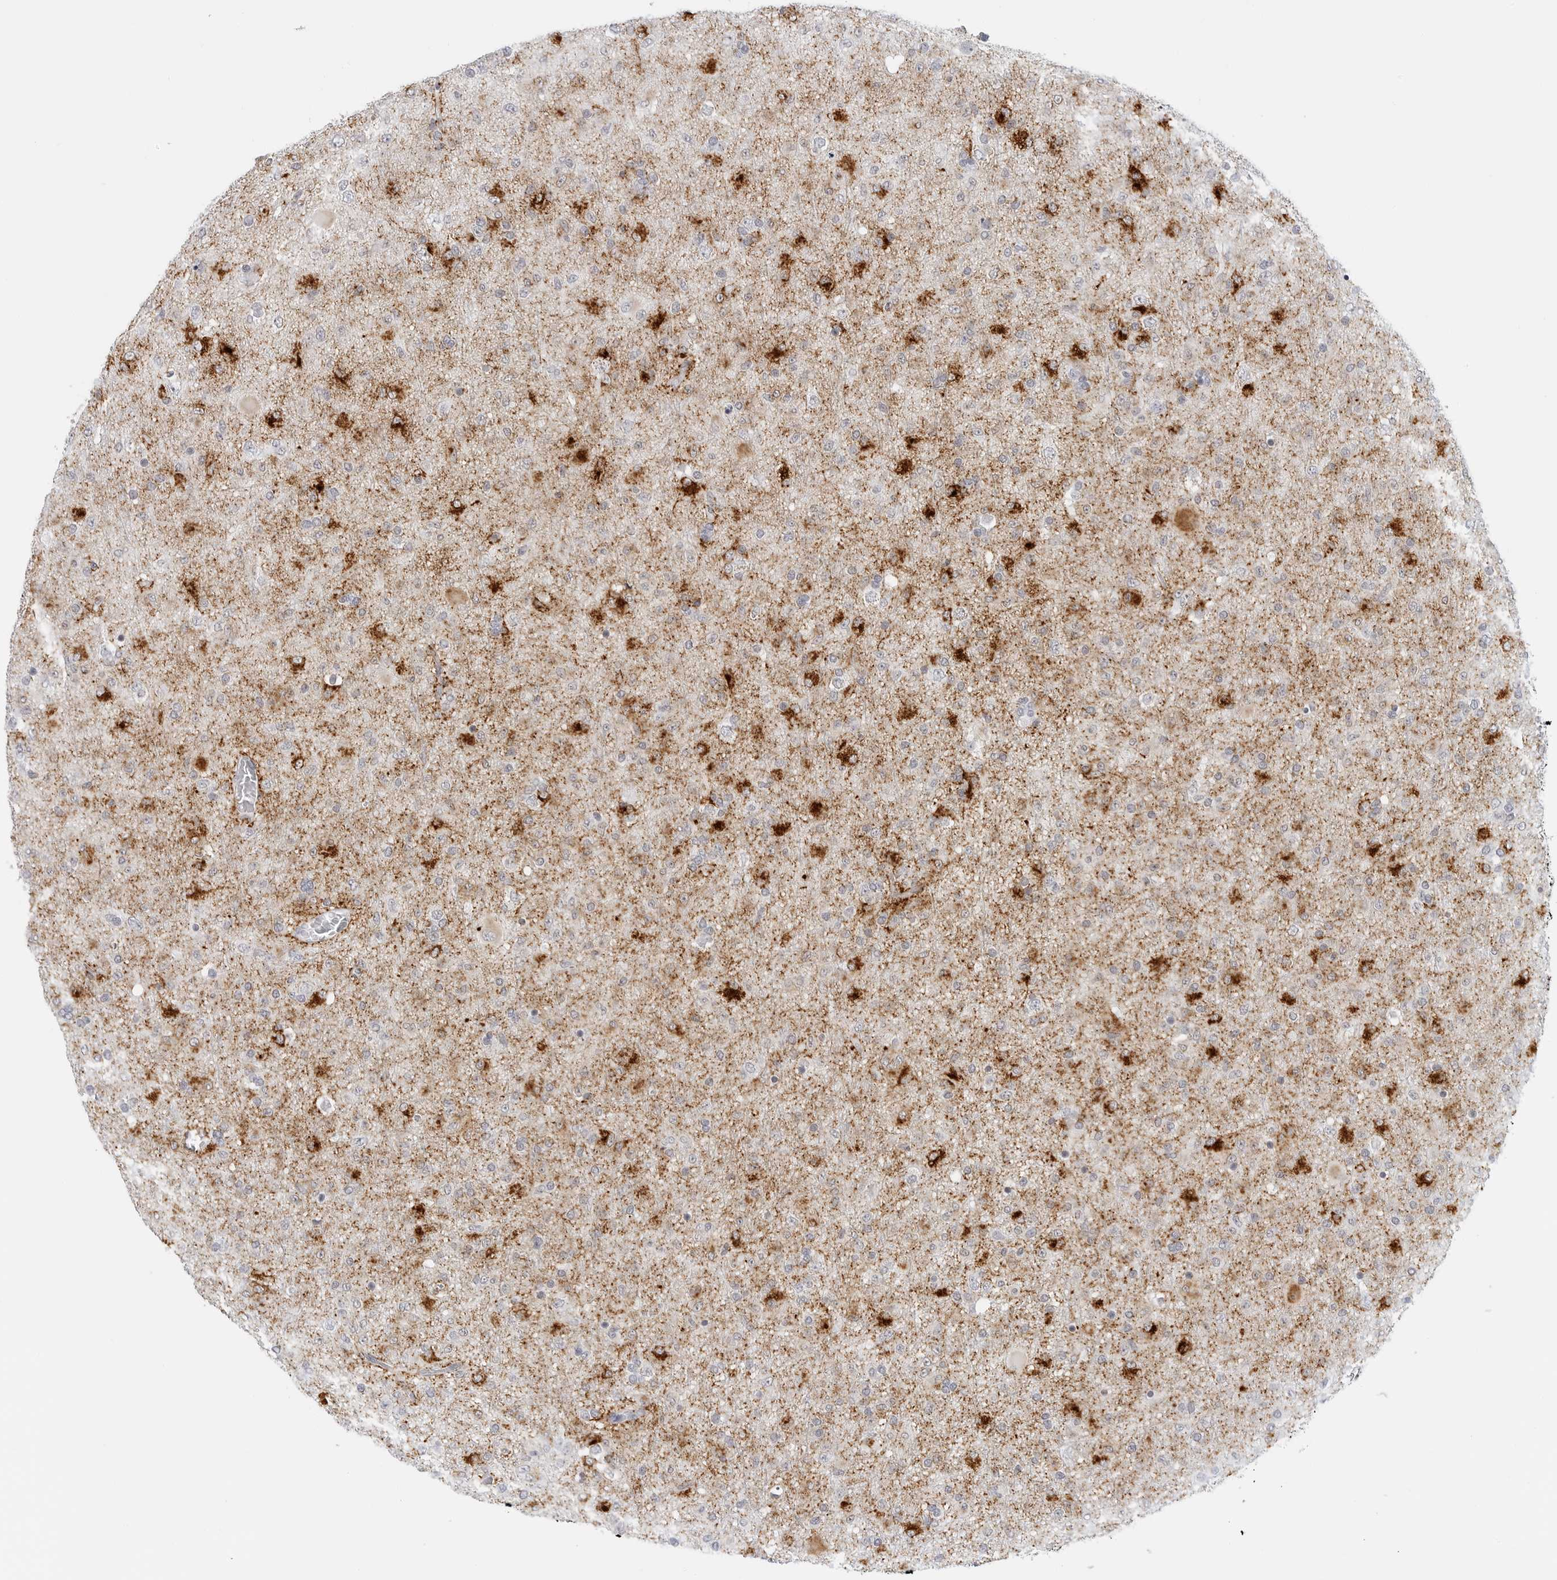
{"staining": {"intensity": "strong", "quantity": "<25%", "location": "cytoplasmic/membranous"}, "tissue": "glioma", "cell_type": "Tumor cells", "image_type": "cancer", "snomed": [{"axis": "morphology", "description": "Glioma, malignant, Low grade"}, {"axis": "topography", "description": "Brain"}], "caption": "A brown stain highlights strong cytoplasmic/membranous expression of a protein in human malignant low-grade glioma tumor cells.", "gene": "HSPB7", "patient": {"sex": "male", "age": 65}}